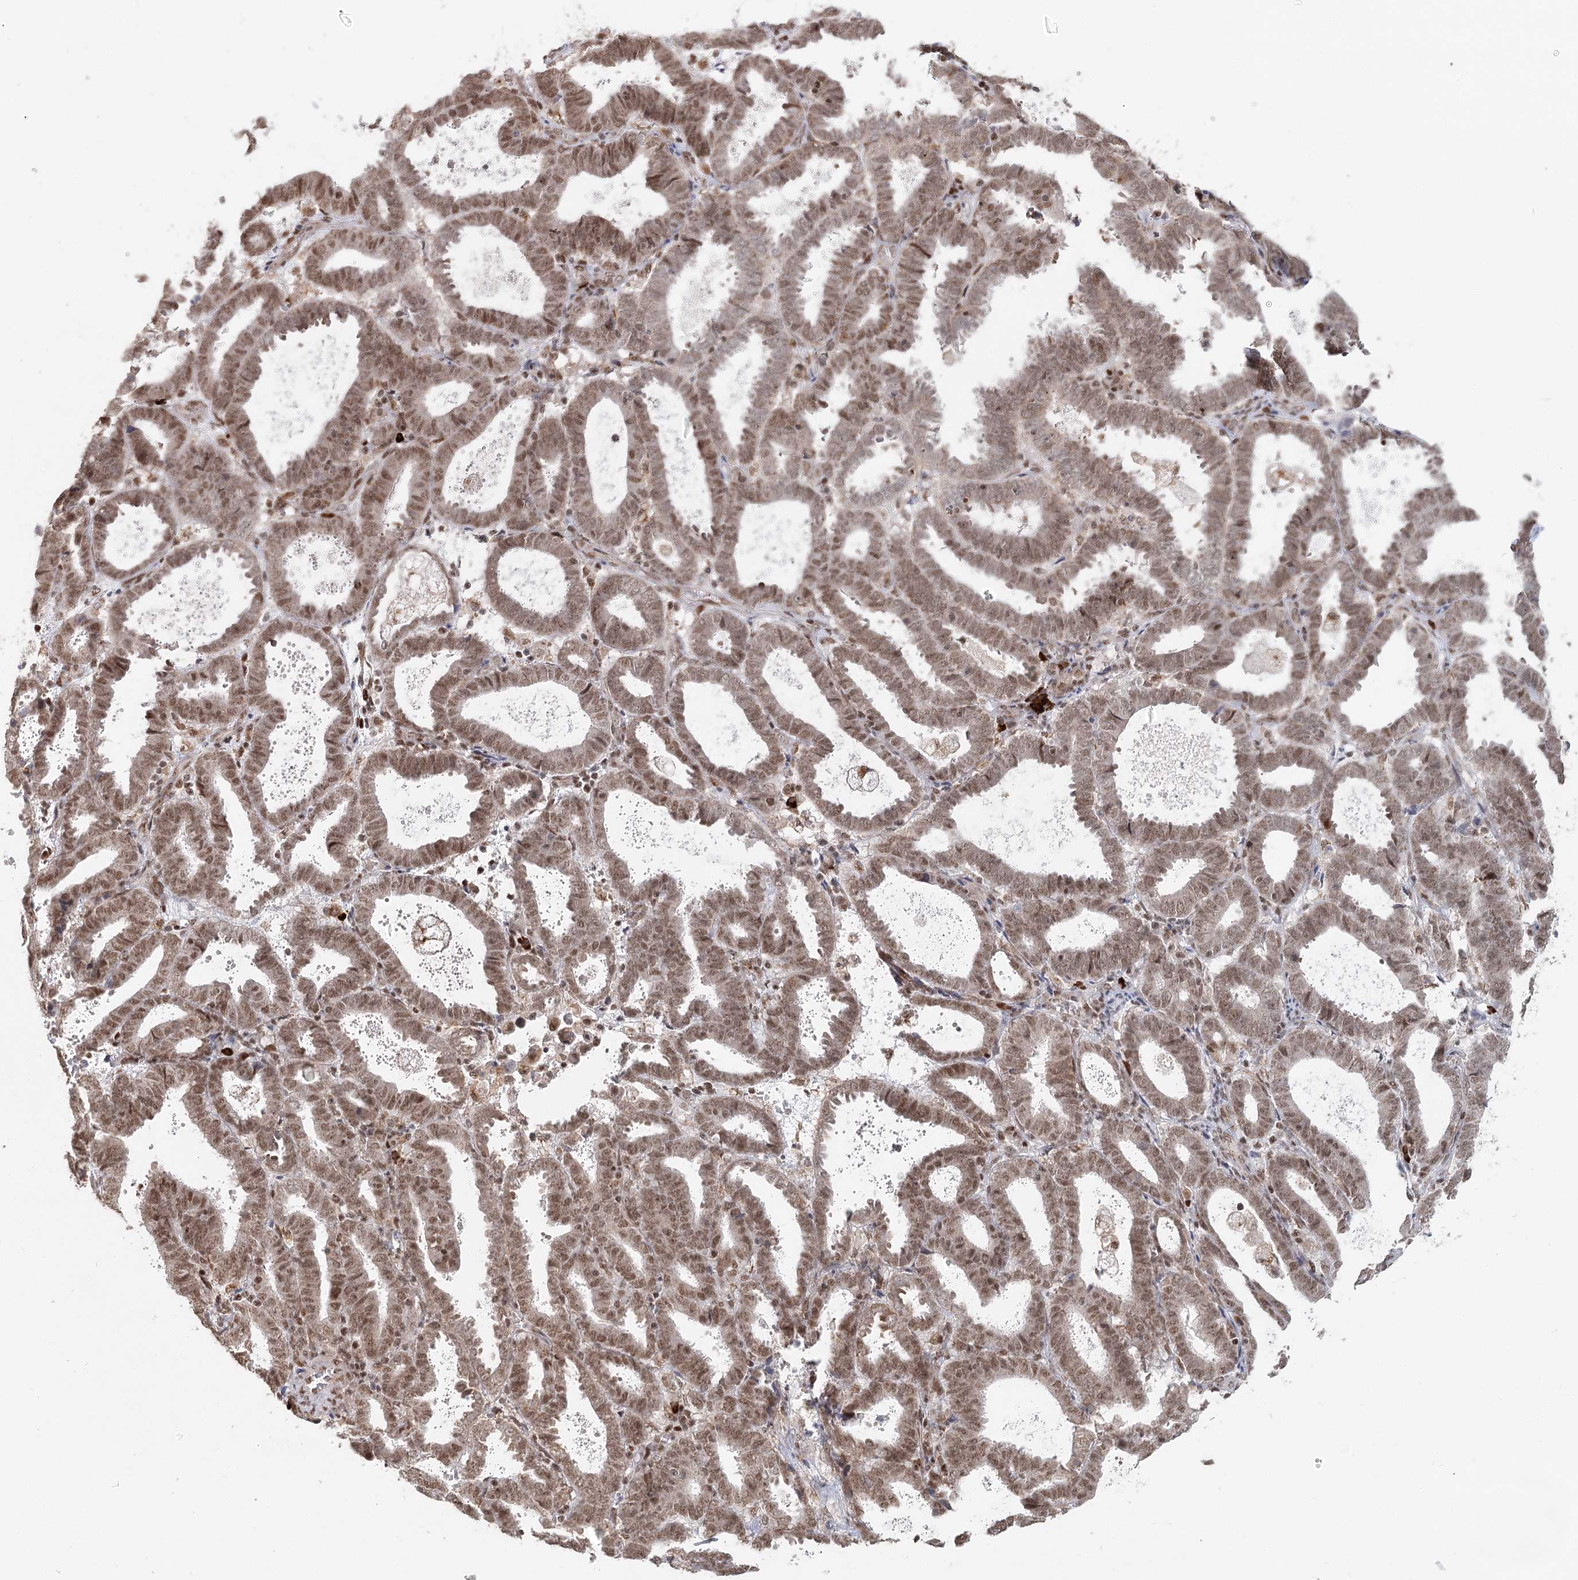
{"staining": {"intensity": "moderate", "quantity": ">75%", "location": "nuclear"}, "tissue": "endometrial cancer", "cell_type": "Tumor cells", "image_type": "cancer", "snomed": [{"axis": "morphology", "description": "Adenocarcinoma, NOS"}, {"axis": "topography", "description": "Uterus"}], "caption": "This is an image of immunohistochemistry staining of endometrial adenocarcinoma, which shows moderate staining in the nuclear of tumor cells.", "gene": "BNIP5", "patient": {"sex": "female", "age": 83}}